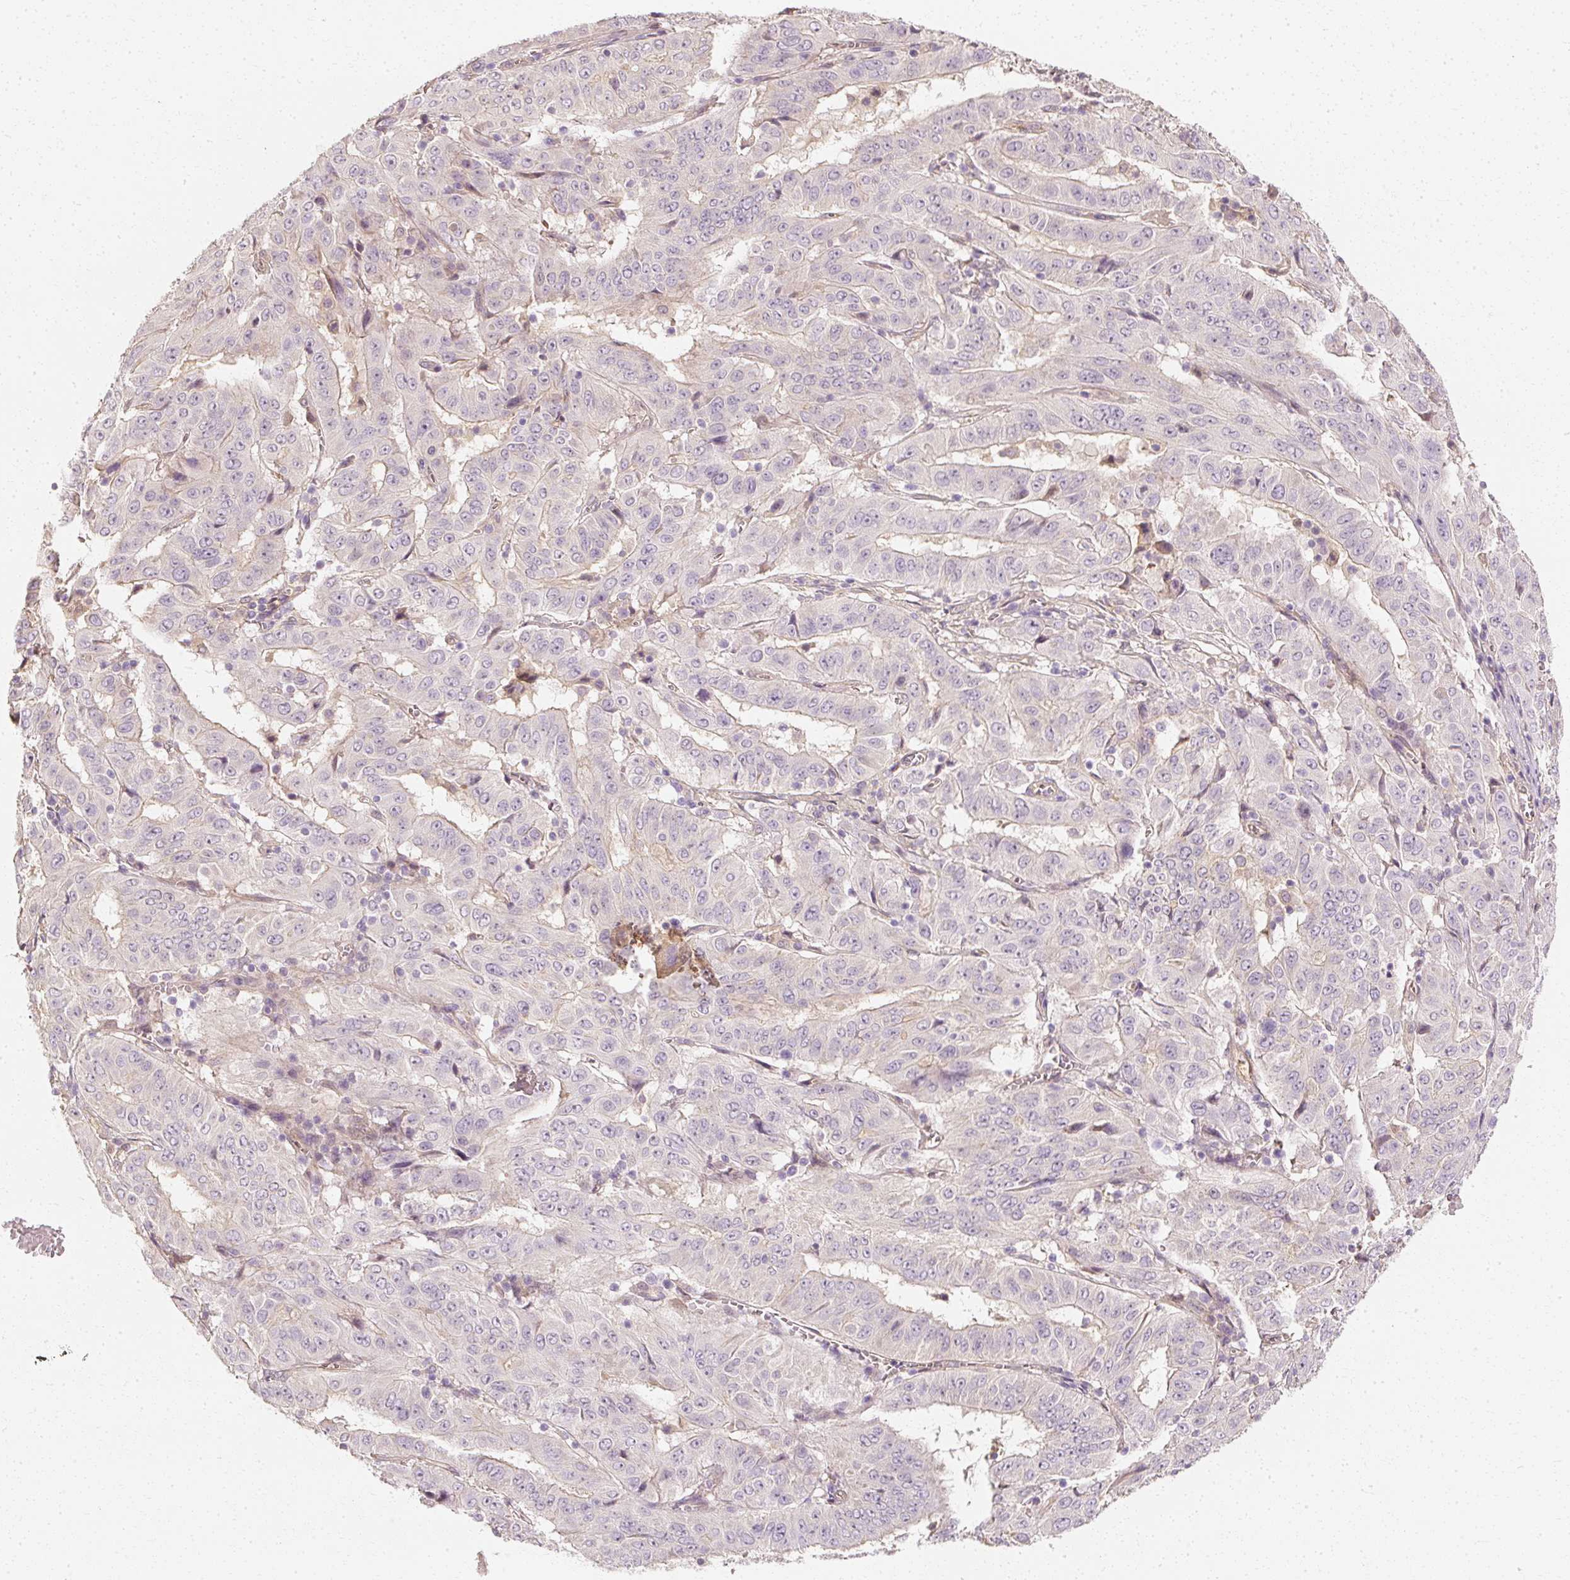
{"staining": {"intensity": "negative", "quantity": "none", "location": "none"}, "tissue": "pancreatic cancer", "cell_type": "Tumor cells", "image_type": "cancer", "snomed": [{"axis": "morphology", "description": "Adenocarcinoma, NOS"}, {"axis": "topography", "description": "Pancreas"}], "caption": "There is no significant positivity in tumor cells of pancreatic adenocarcinoma. (Brightfield microscopy of DAB (3,3'-diaminobenzidine) immunohistochemistry (IHC) at high magnification).", "gene": "GNAQ", "patient": {"sex": "male", "age": 63}}